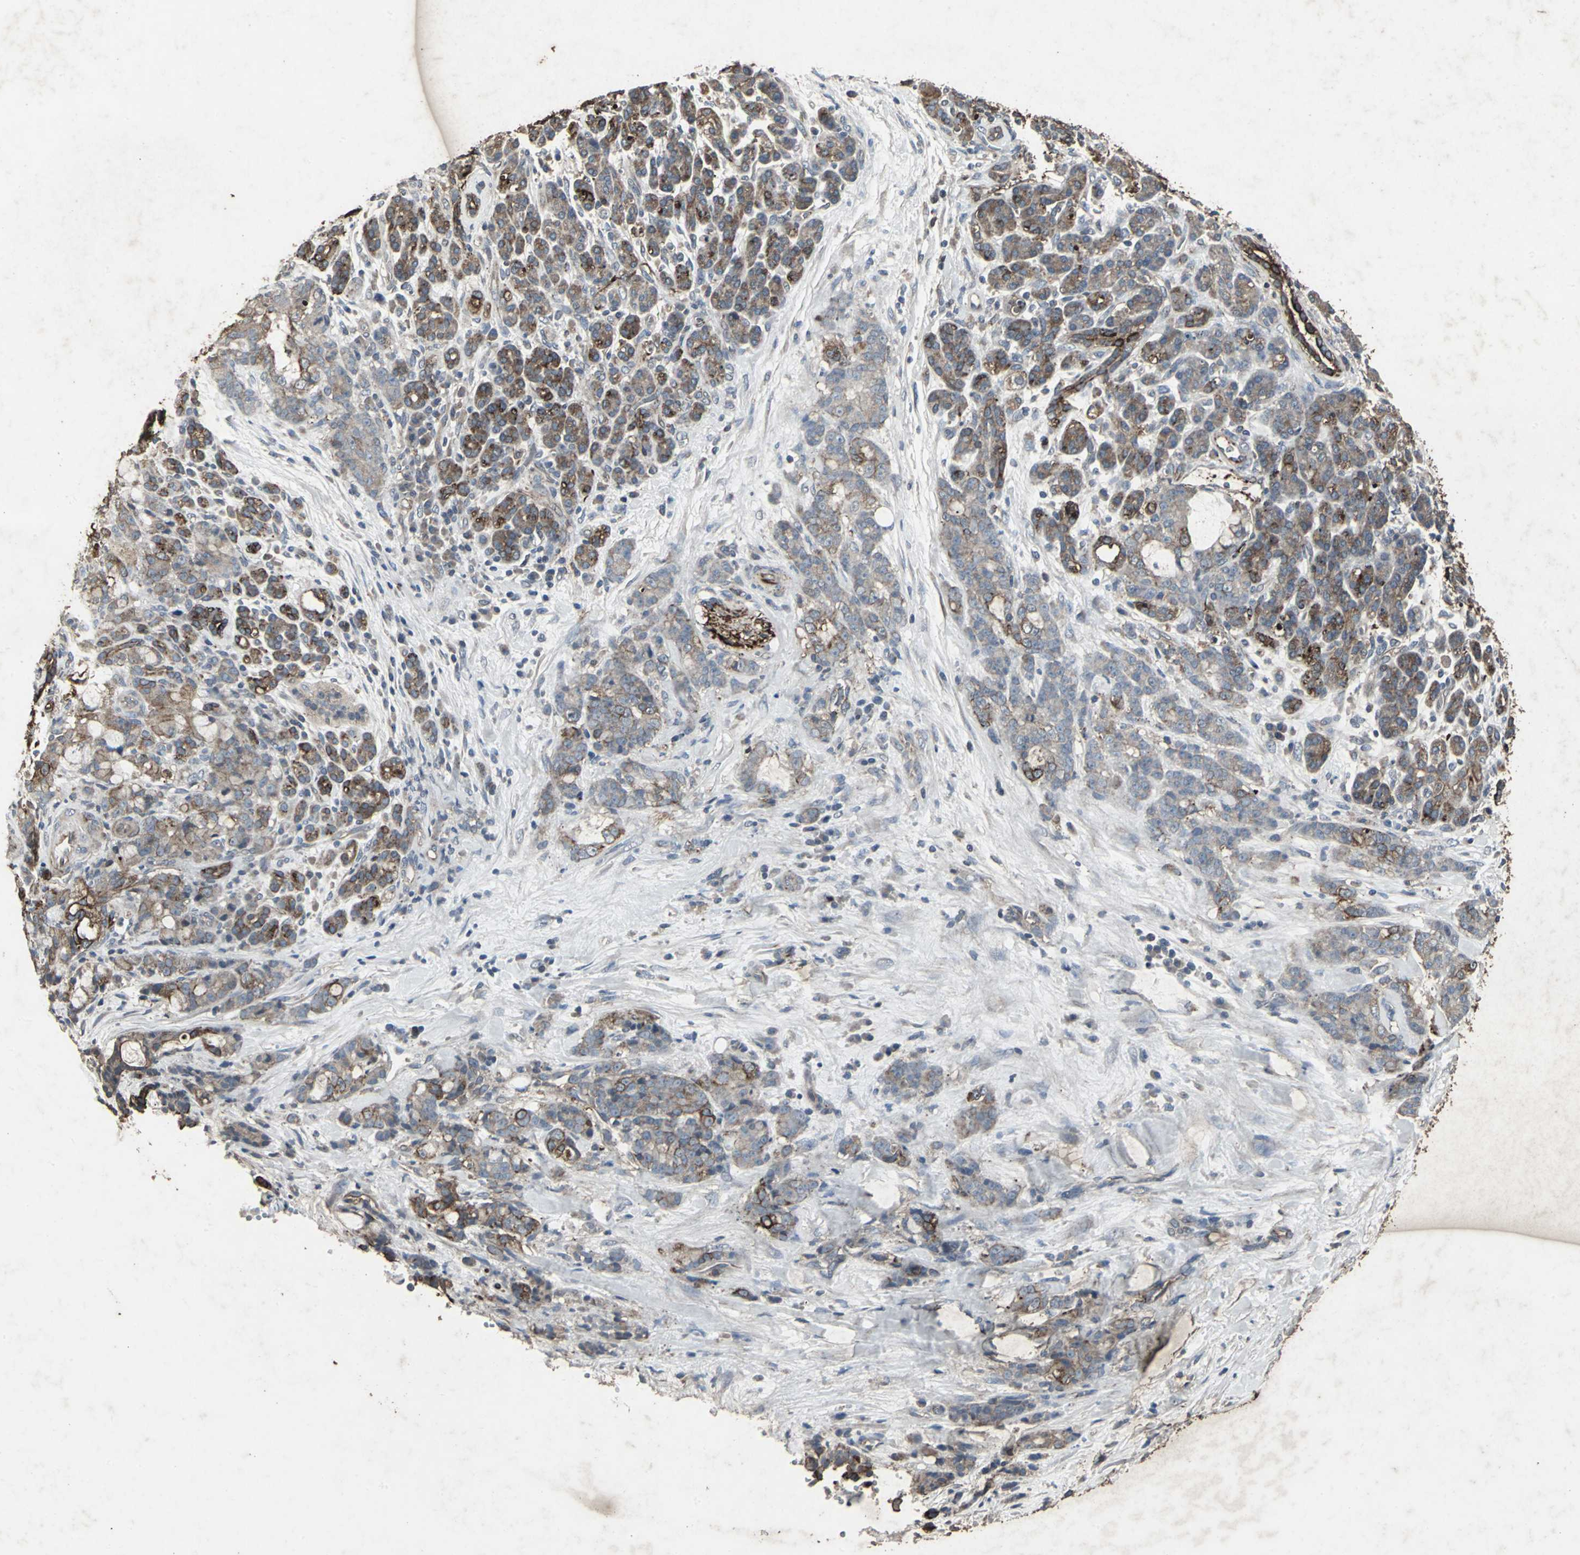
{"staining": {"intensity": "strong", "quantity": ">75%", "location": "cytoplasmic/membranous"}, "tissue": "pancreatic cancer", "cell_type": "Tumor cells", "image_type": "cancer", "snomed": [{"axis": "morphology", "description": "Adenocarcinoma, NOS"}, {"axis": "topography", "description": "Pancreas"}], "caption": "Protein staining of adenocarcinoma (pancreatic) tissue exhibits strong cytoplasmic/membranous staining in approximately >75% of tumor cells. (DAB IHC with brightfield microscopy, high magnification).", "gene": "CCR9", "patient": {"sex": "female", "age": 73}}